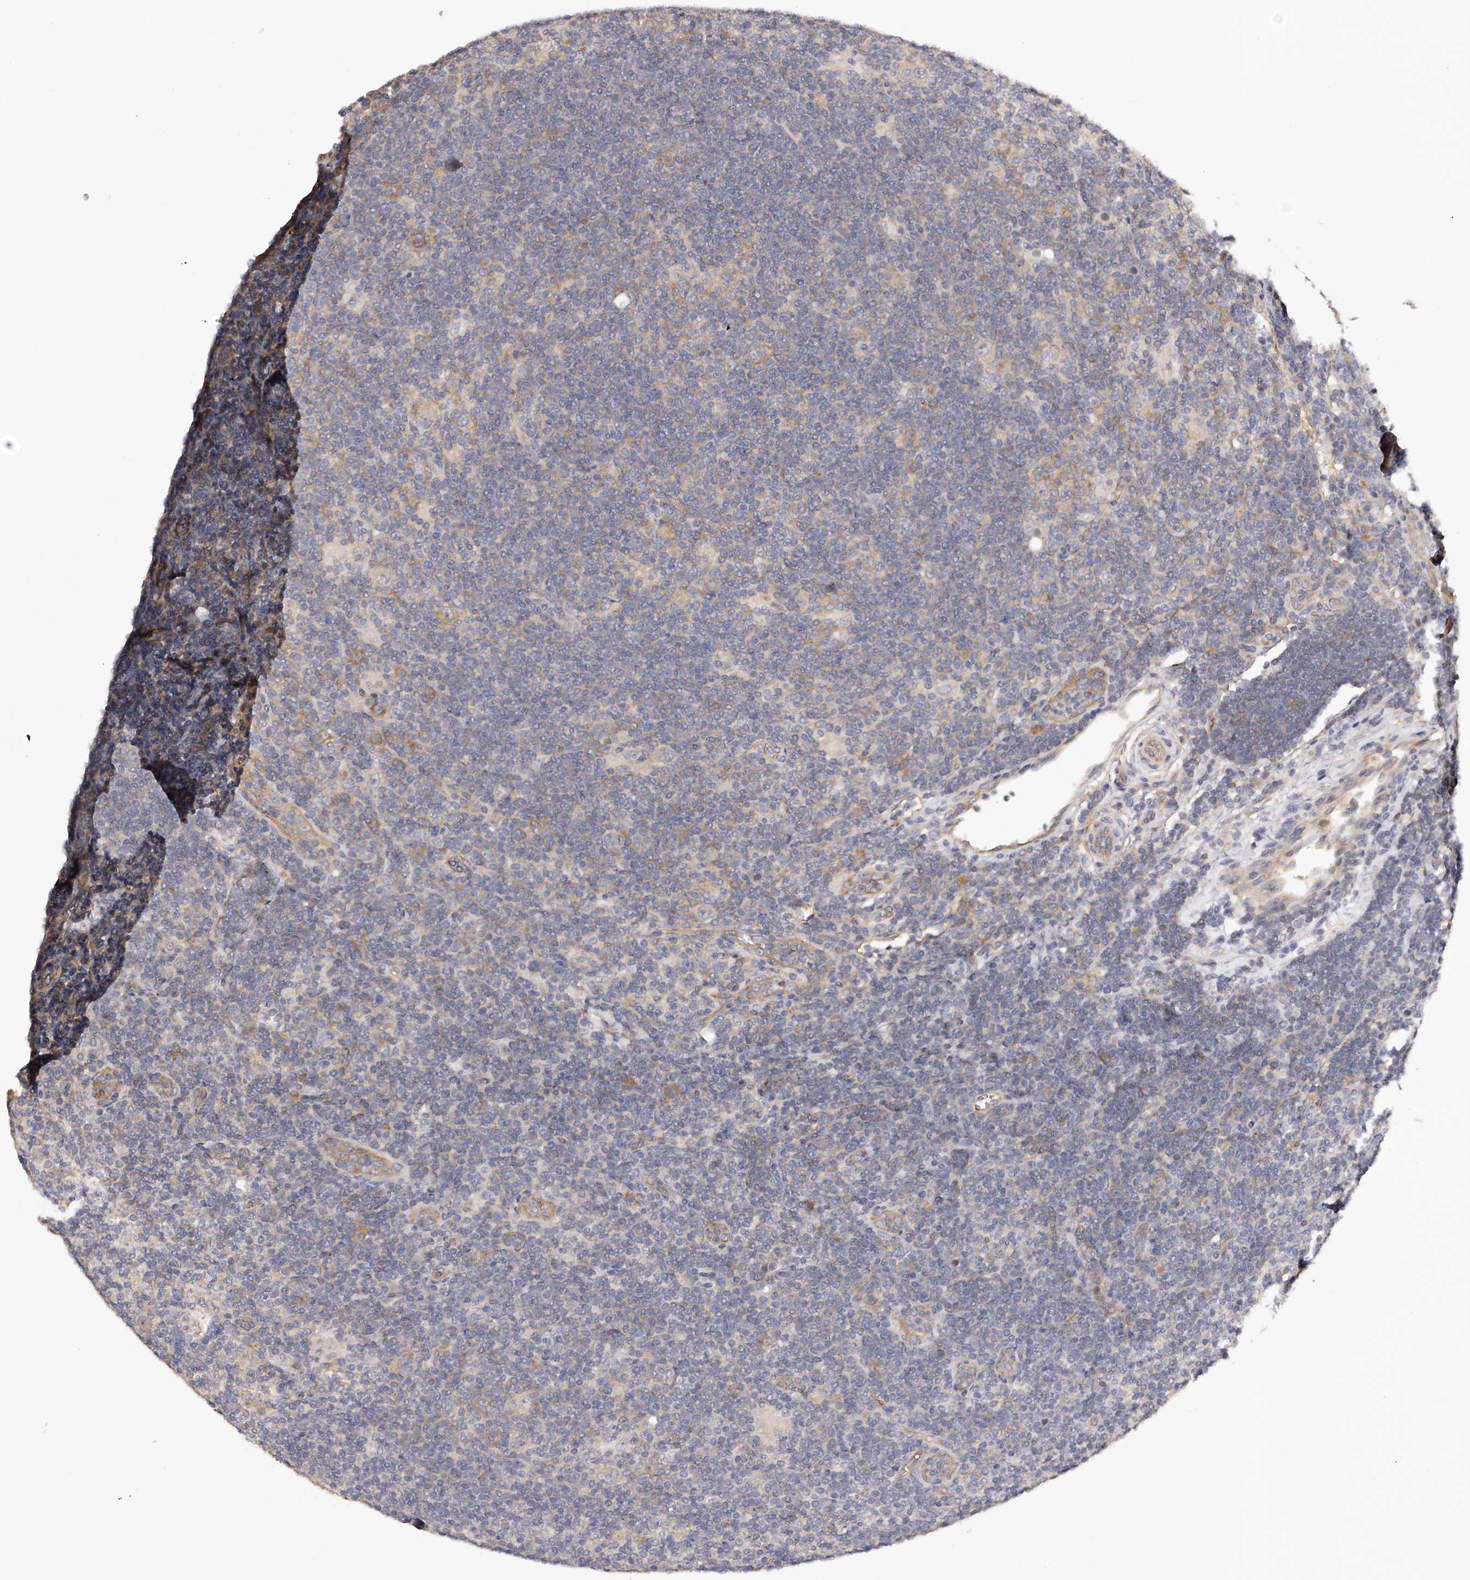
{"staining": {"intensity": "negative", "quantity": "none", "location": "none"}, "tissue": "lymphoma", "cell_type": "Tumor cells", "image_type": "cancer", "snomed": [{"axis": "morphology", "description": "Hodgkin's disease, NOS"}, {"axis": "topography", "description": "Lymph node"}], "caption": "A micrograph of Hodgkin's disease stained for a protein exhibits no brown staining in tumor cells.", "gene": "LTV1", "patient": {"sex": "female", "age": 57}}